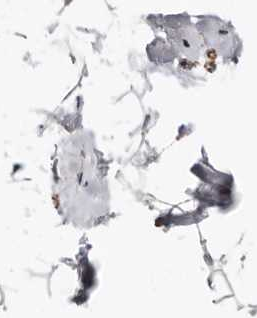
{"staining": {"intensity": "weak", "quantity": ">75%", "location": "cytoplasmic/membranous"}, "tissue": "adipose tissue", "cell_type": "Adipocytes", "image_type": "normal", "snomed": [{"axis": "morphology", "description": "Normal tissue, NOS"}, {"axis": "topography", "description": "Breast"}], "caption": "Adipose tissue stained for a protein (brown) shows weak cytoplasmic/membranous positive staining in approximately >75% of adipocytes.", "gene": "CTNNB1", "patient": {"sex": "female", "age": 23}}